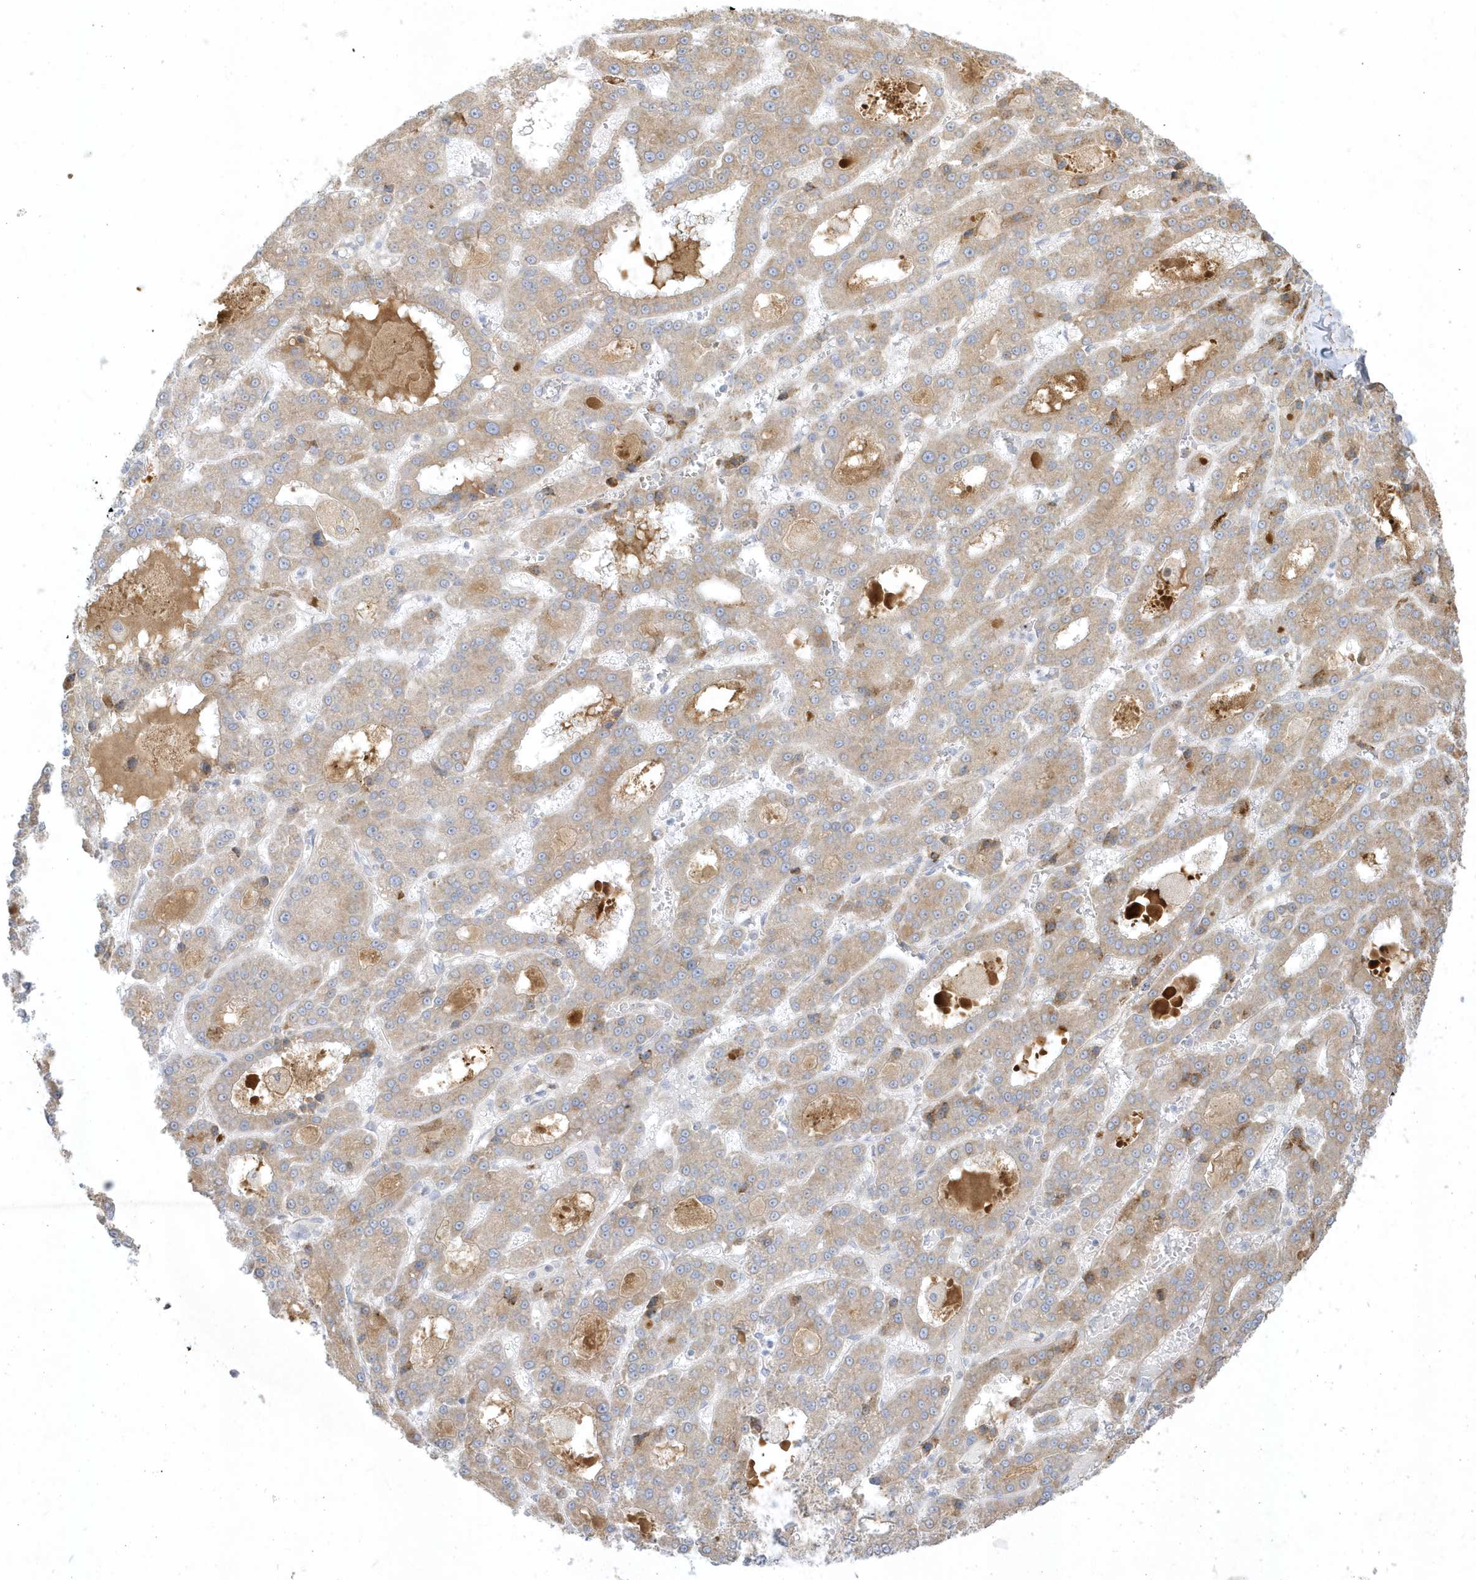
{"staining": {"intensity": "weak", "quantity": ">75%", "location": "cytoplasmic/membranous"}, "tissue": "liver cancer", "cell_type": "Tumor cells", "image_type": "cancer", "snomed": [{"axis": "morphology", "description": "Carcinoma, Hepatocellular, NOS"}, {"axis": "topography", "description": "Liver"}], "caption": "Immunohistochemical staining of human hepatocellular carcinoma (liver) demonstrates low levels of weak cytoplasmic/membranous protein positivity in approximately >75% of tumor cells.", "gene": "THADA", "patient": {"sex": "male", "age": 70}}